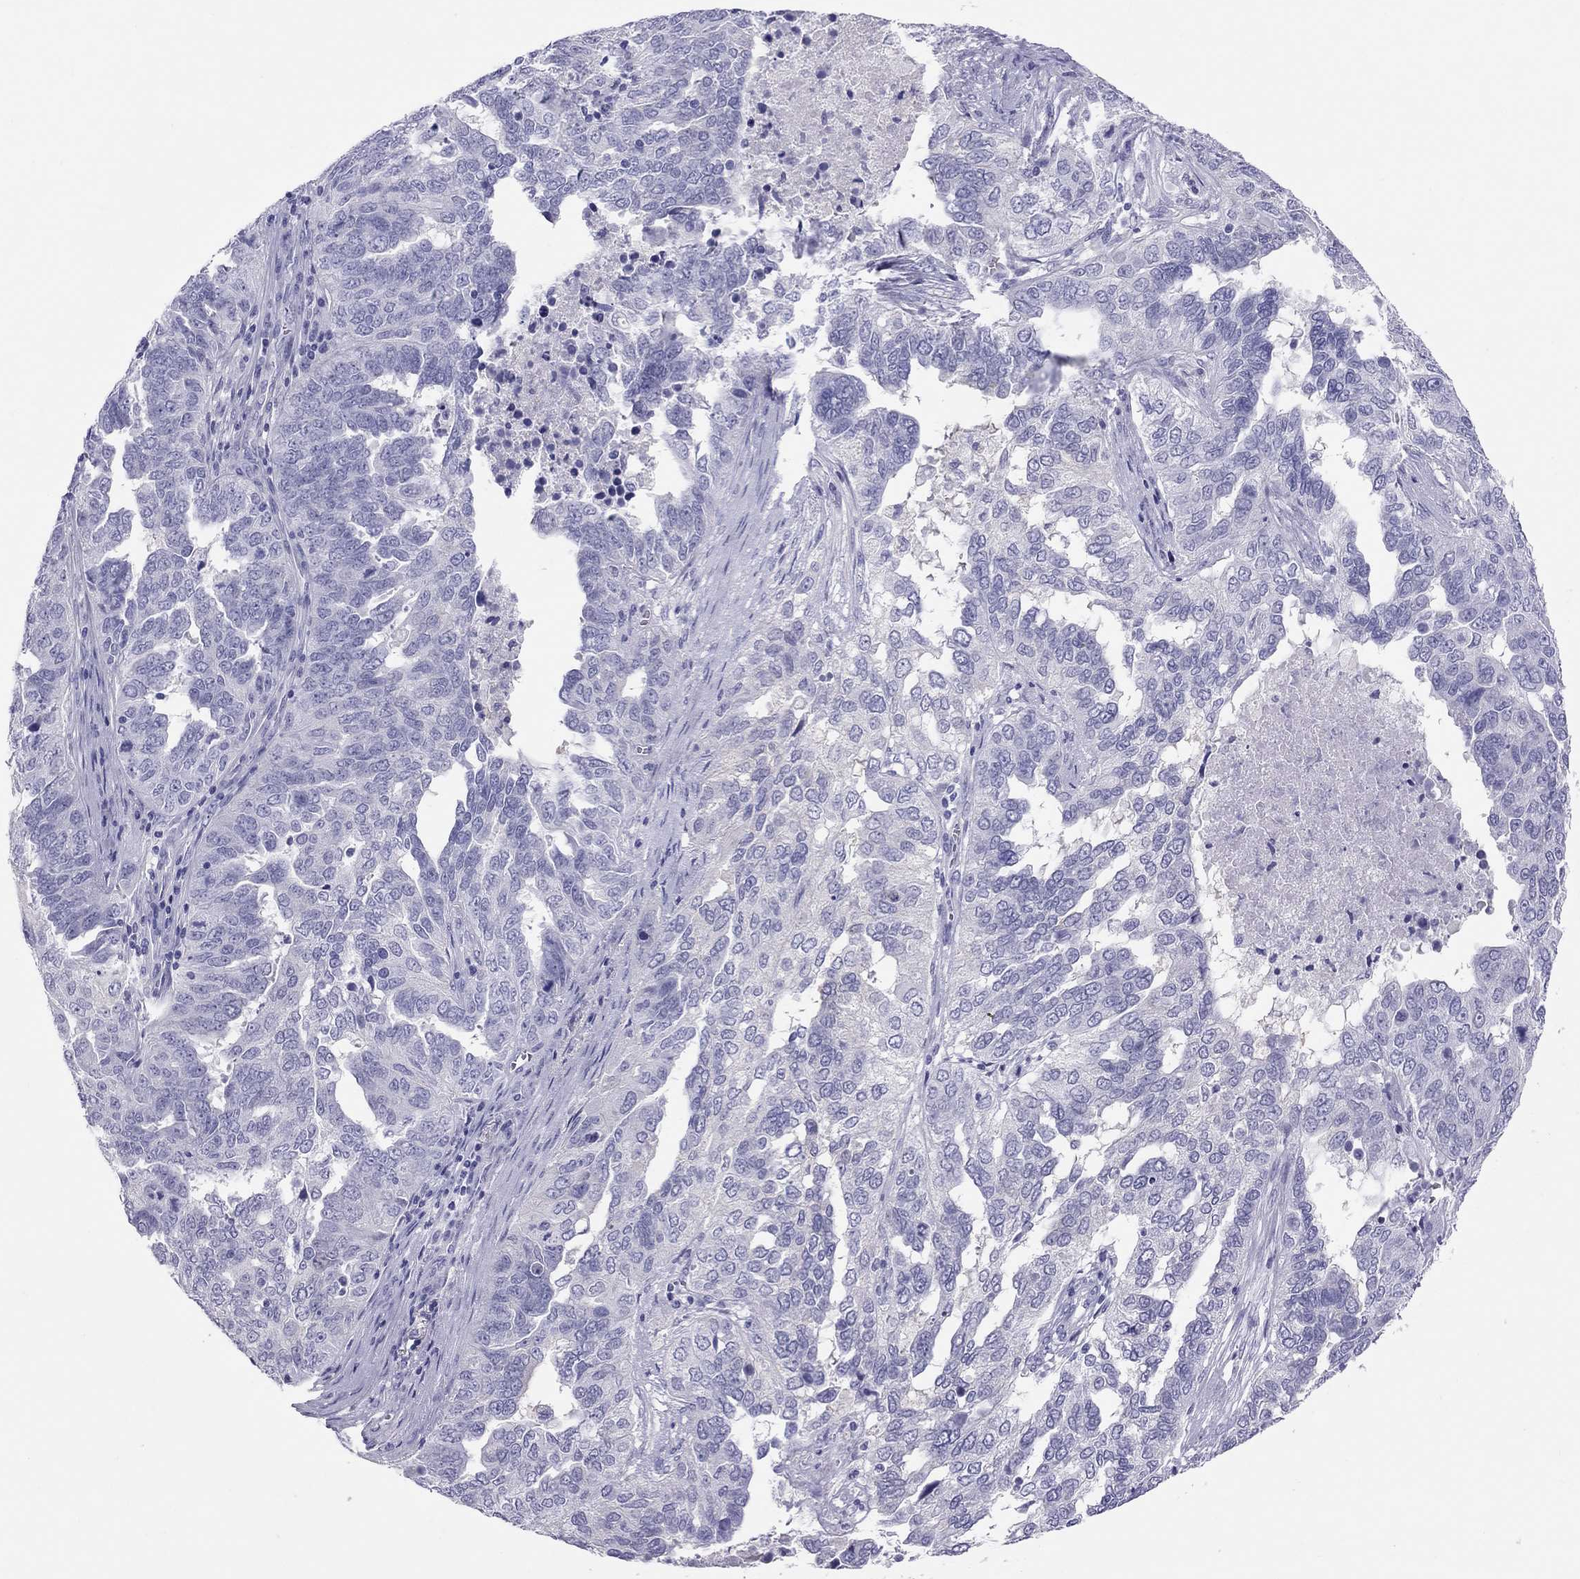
{"staining": {"intensity": "negative", "quantity": "none", "location": "none"}, "tissue": "ovarian cancer", "cell_type": "Tumor cells", "image_type": "cancer", "snomed": [{"axis": "morphology", "description": "Carcinoma, endometroid"}, {"axis": "topography", "description": "Soft tissue"}, {"axis": "topography", "description": "Ovary"}], "caption": "The photomicrograph displays no staining of tumor cells in ovarian endometroid carcinoma.", "gene": "PSMB11", "patient": {"sex": "female", "age": 52}}